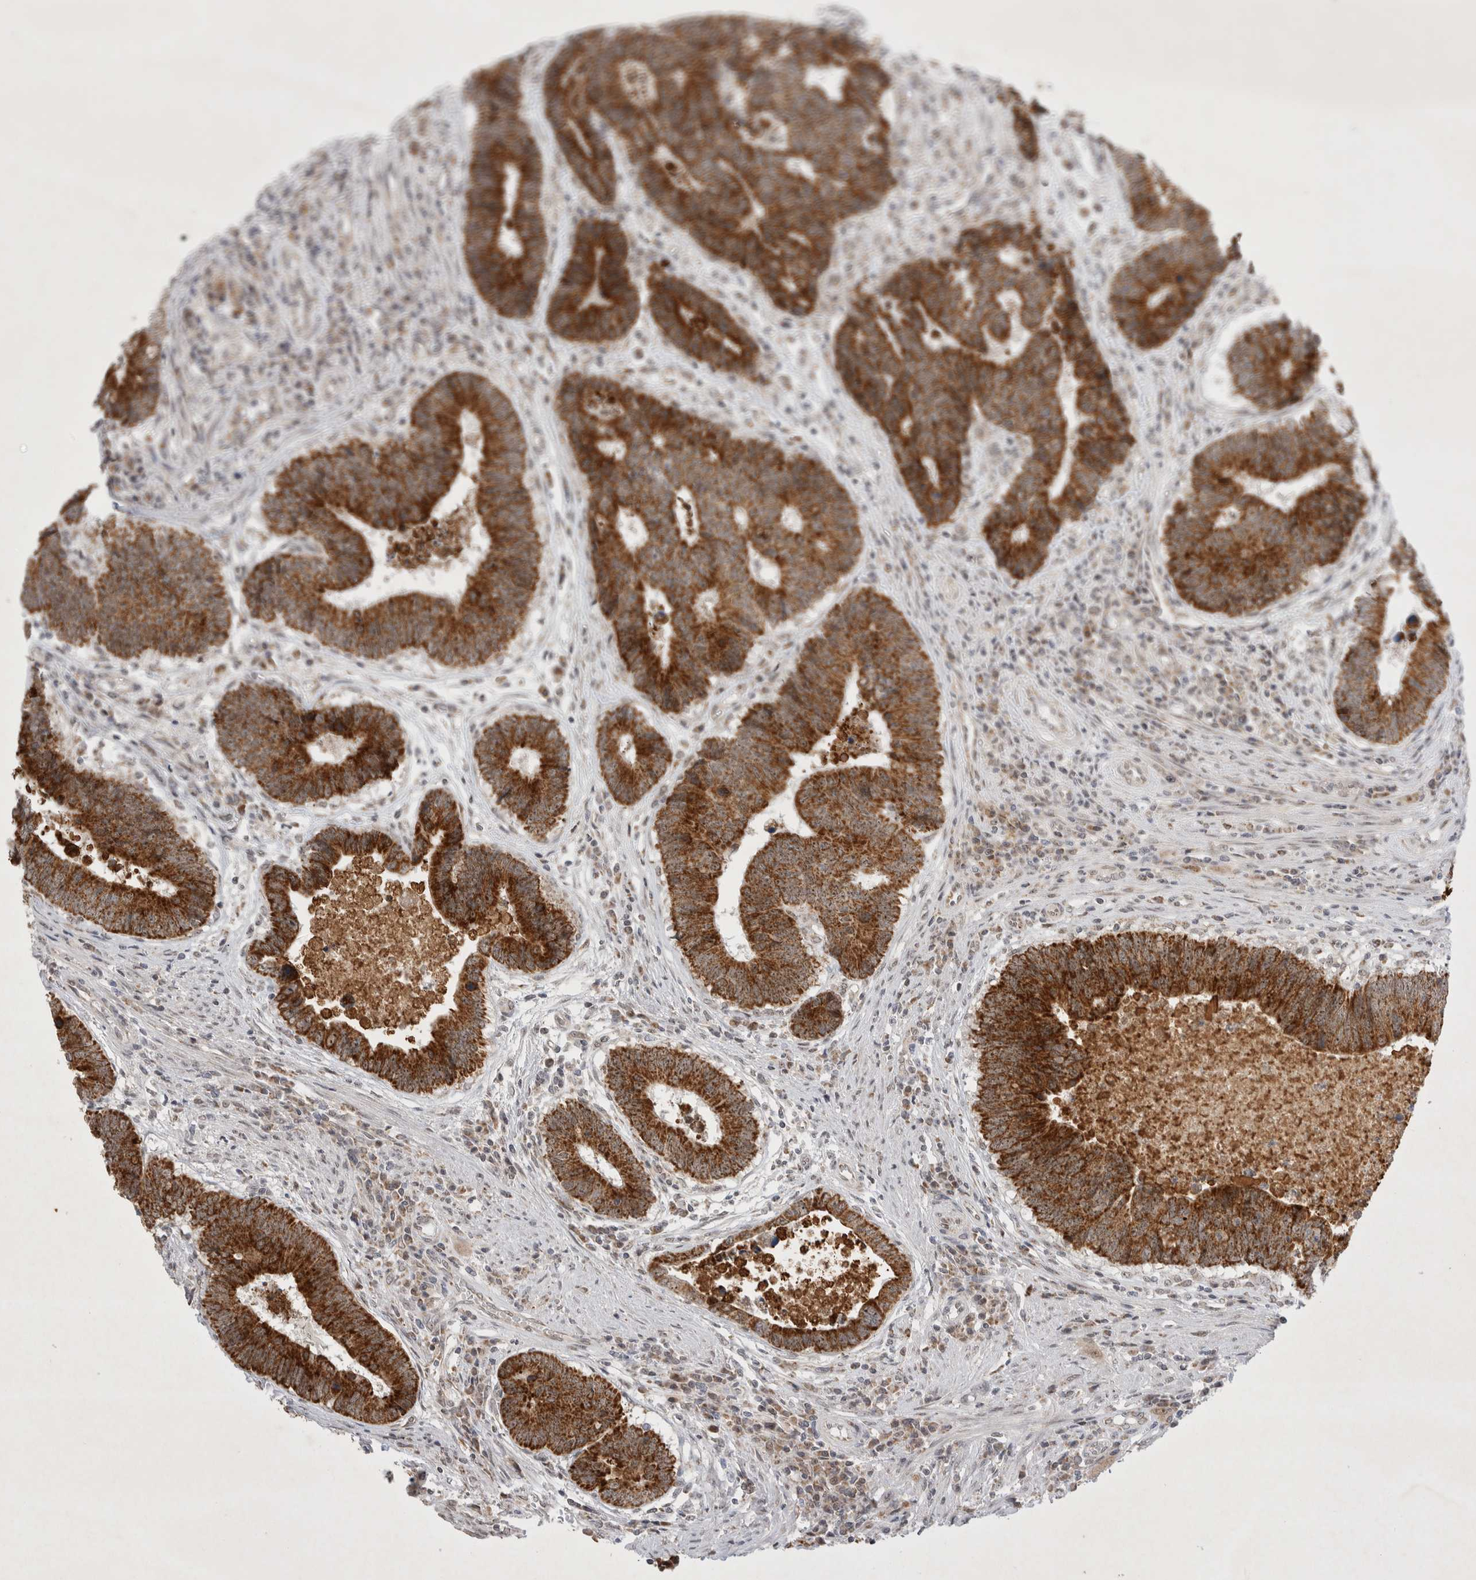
{"staining": {"intensity": "strong", "quantity": ">75%", "location": "cytoplasmic/membranous,nuclear"}, "tissue": "colorectal cancer", "cell_type": "Tumor cells", "image_type": "cancer", "snomed": [{"axis": "morphology", "description": "Adenocarcinoma, NOS"}, {"axis": "topography", "description": "Rectum"}], "caption": "Strong cytoplasmic/membranous and nuclear protein expression is appreciated in about >75% of tumor cells in adenocarcinoma (colorectal).", "gene": "MRPL37", "patient": {"sex": "male", "age": 84}}